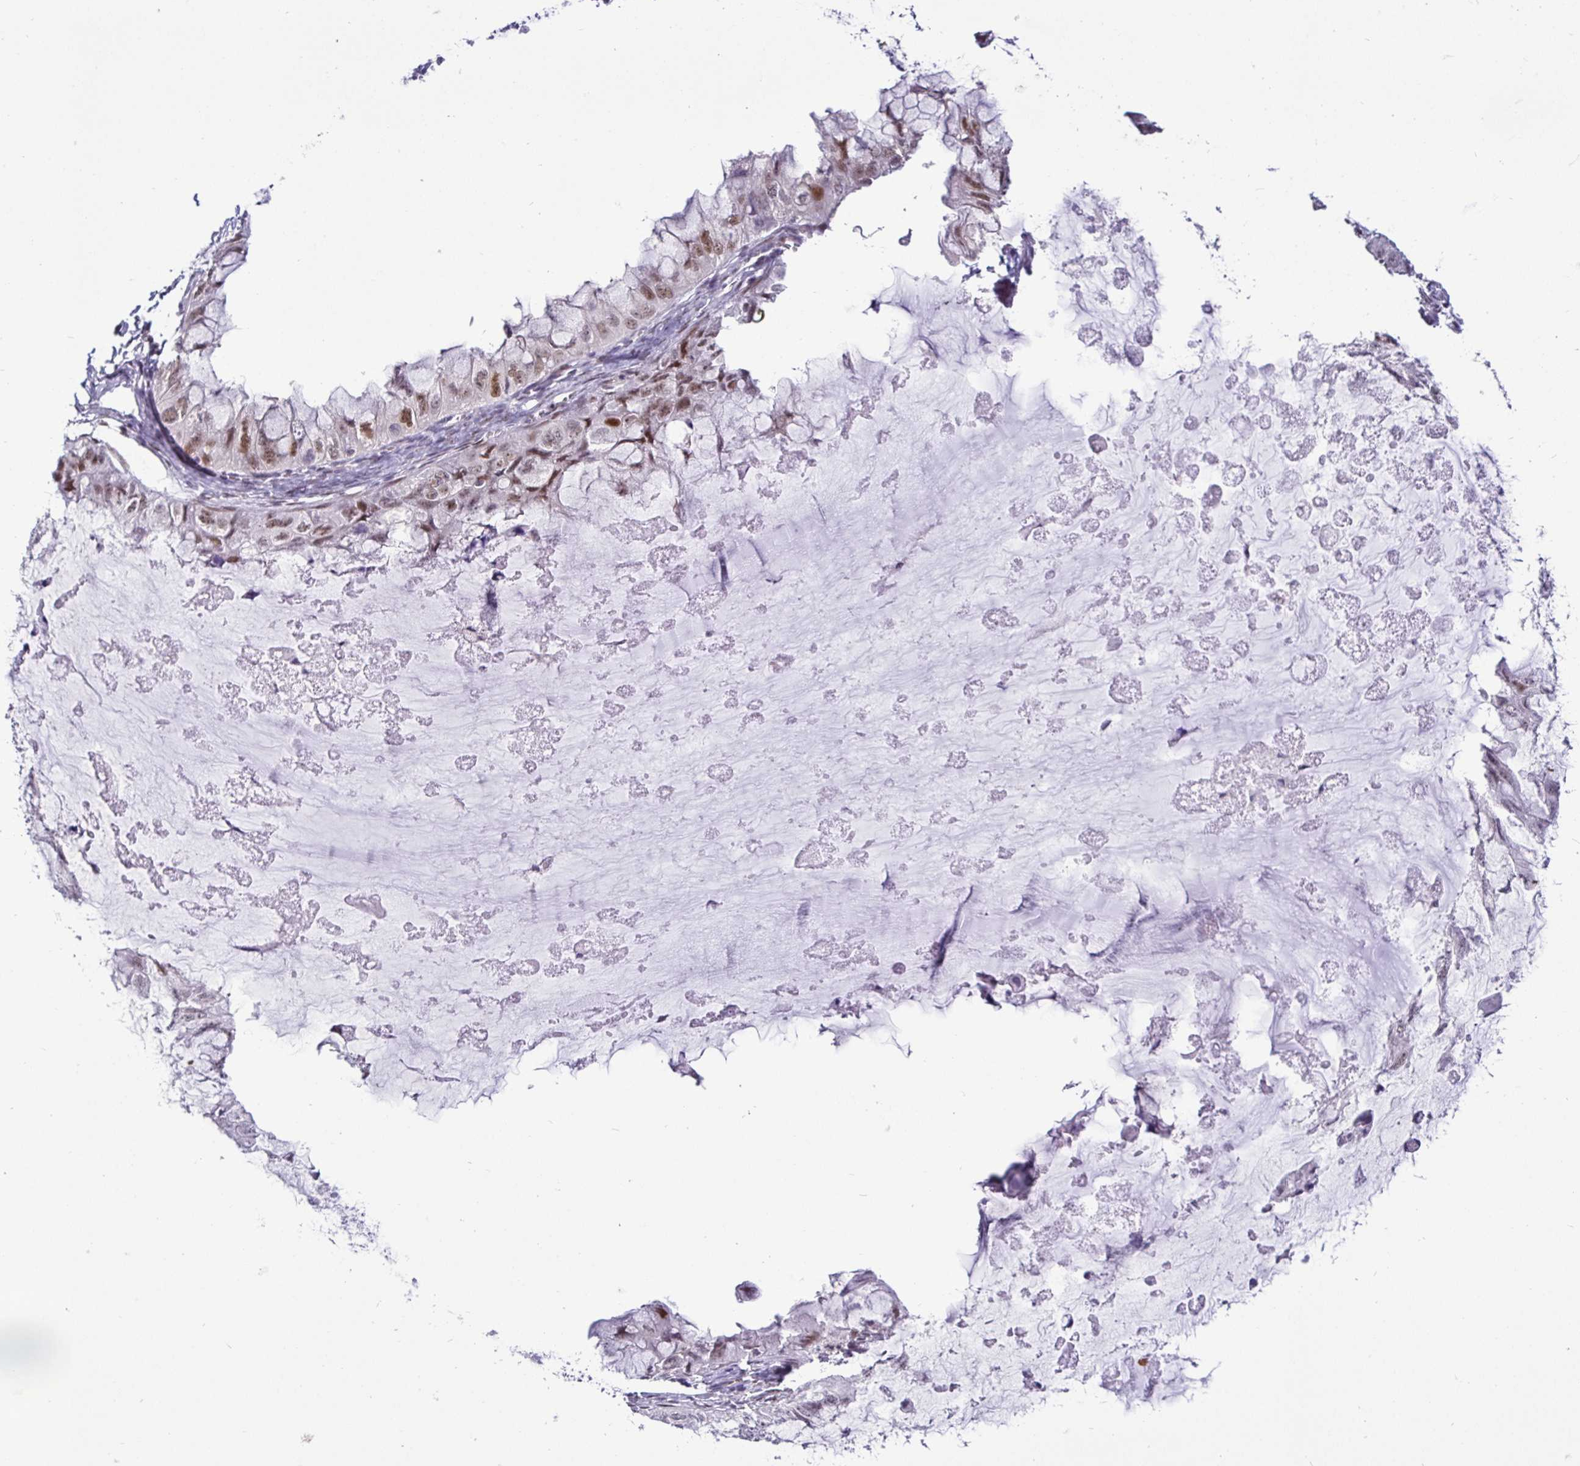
{"staining": {"intensity": "moderate", "quantity": ">75%", "location": "nuclear"}, "tissue": "ovarian cancer", "cell_type": "Tumor cells", "image_type": "cancer", "snomed": [{"axis": "morphology", "description": "Cystadenocarcinoma, mucinous, NOS"}, {"axis": "topography", "description": "Ovary"}], "caption": "Protein staining demonstrates moderate nuclear staining in about >75% of tumor cells in ovarian mucinous cystadenocarcinoma.", "gene": "NUP188", "patient": {"sex": "female", "age": 72}}